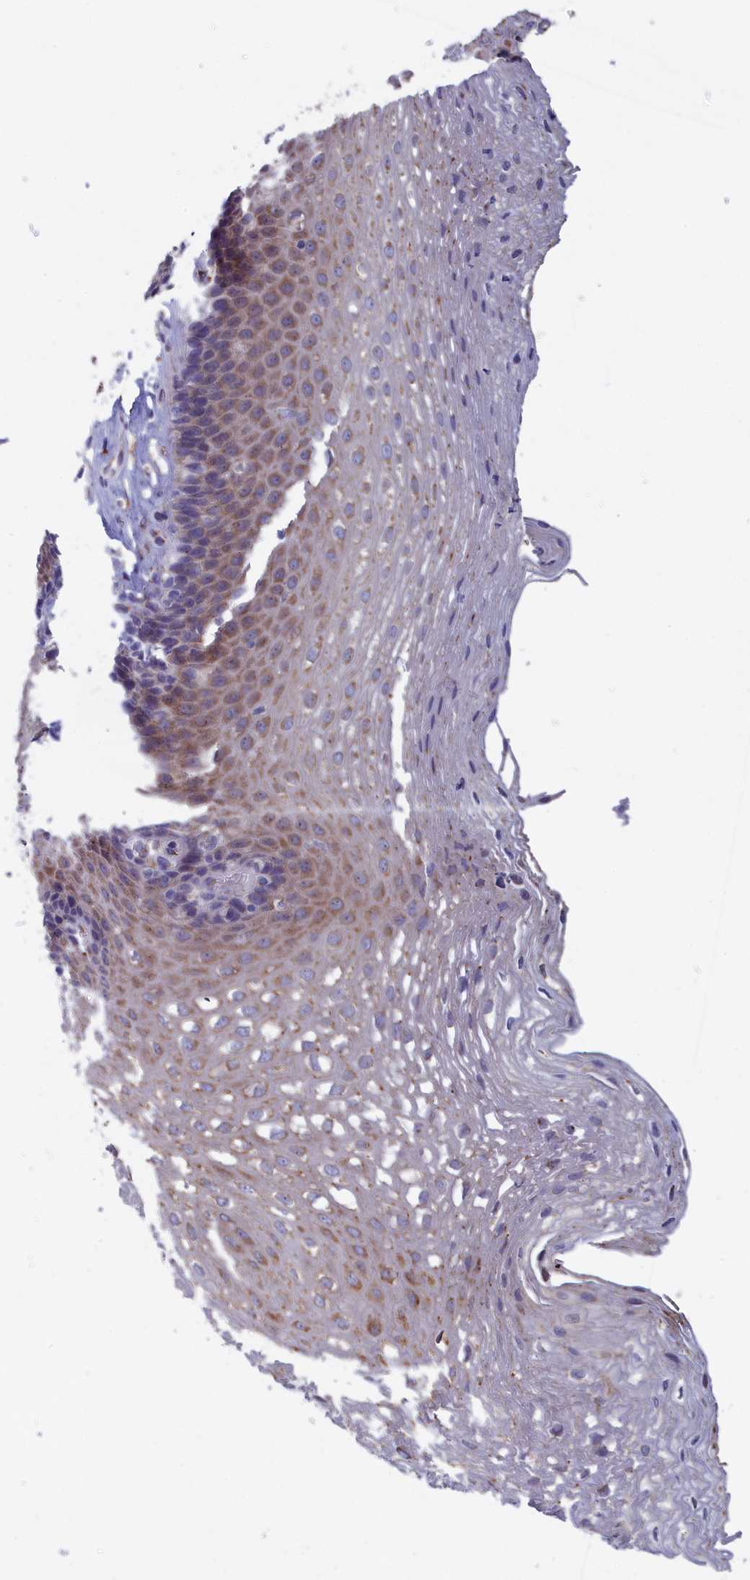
{"staining": {"intensity": "moderate", "quantity": "25%-75%", "location": "cytoplasmic/membranous"}, "tissue": "esophagus", "cell_type": "Squamous epithelial cells", "image_type": "normal", "snomed": [{"axis": "morphology", "description": "Normal tissue, NOS"}, {"axis": "topography", "description": "Esophagus"}], "caption": "This micrograph displays immunohistochemistry (IHC) staining of normal esophagus, with medium moderate cytoplasmic/membranous expression in approximately 25%-75% of squamous epithelial cells.", "gene": "CCDC68", "patient": {"sex": "female", "age": 66}}